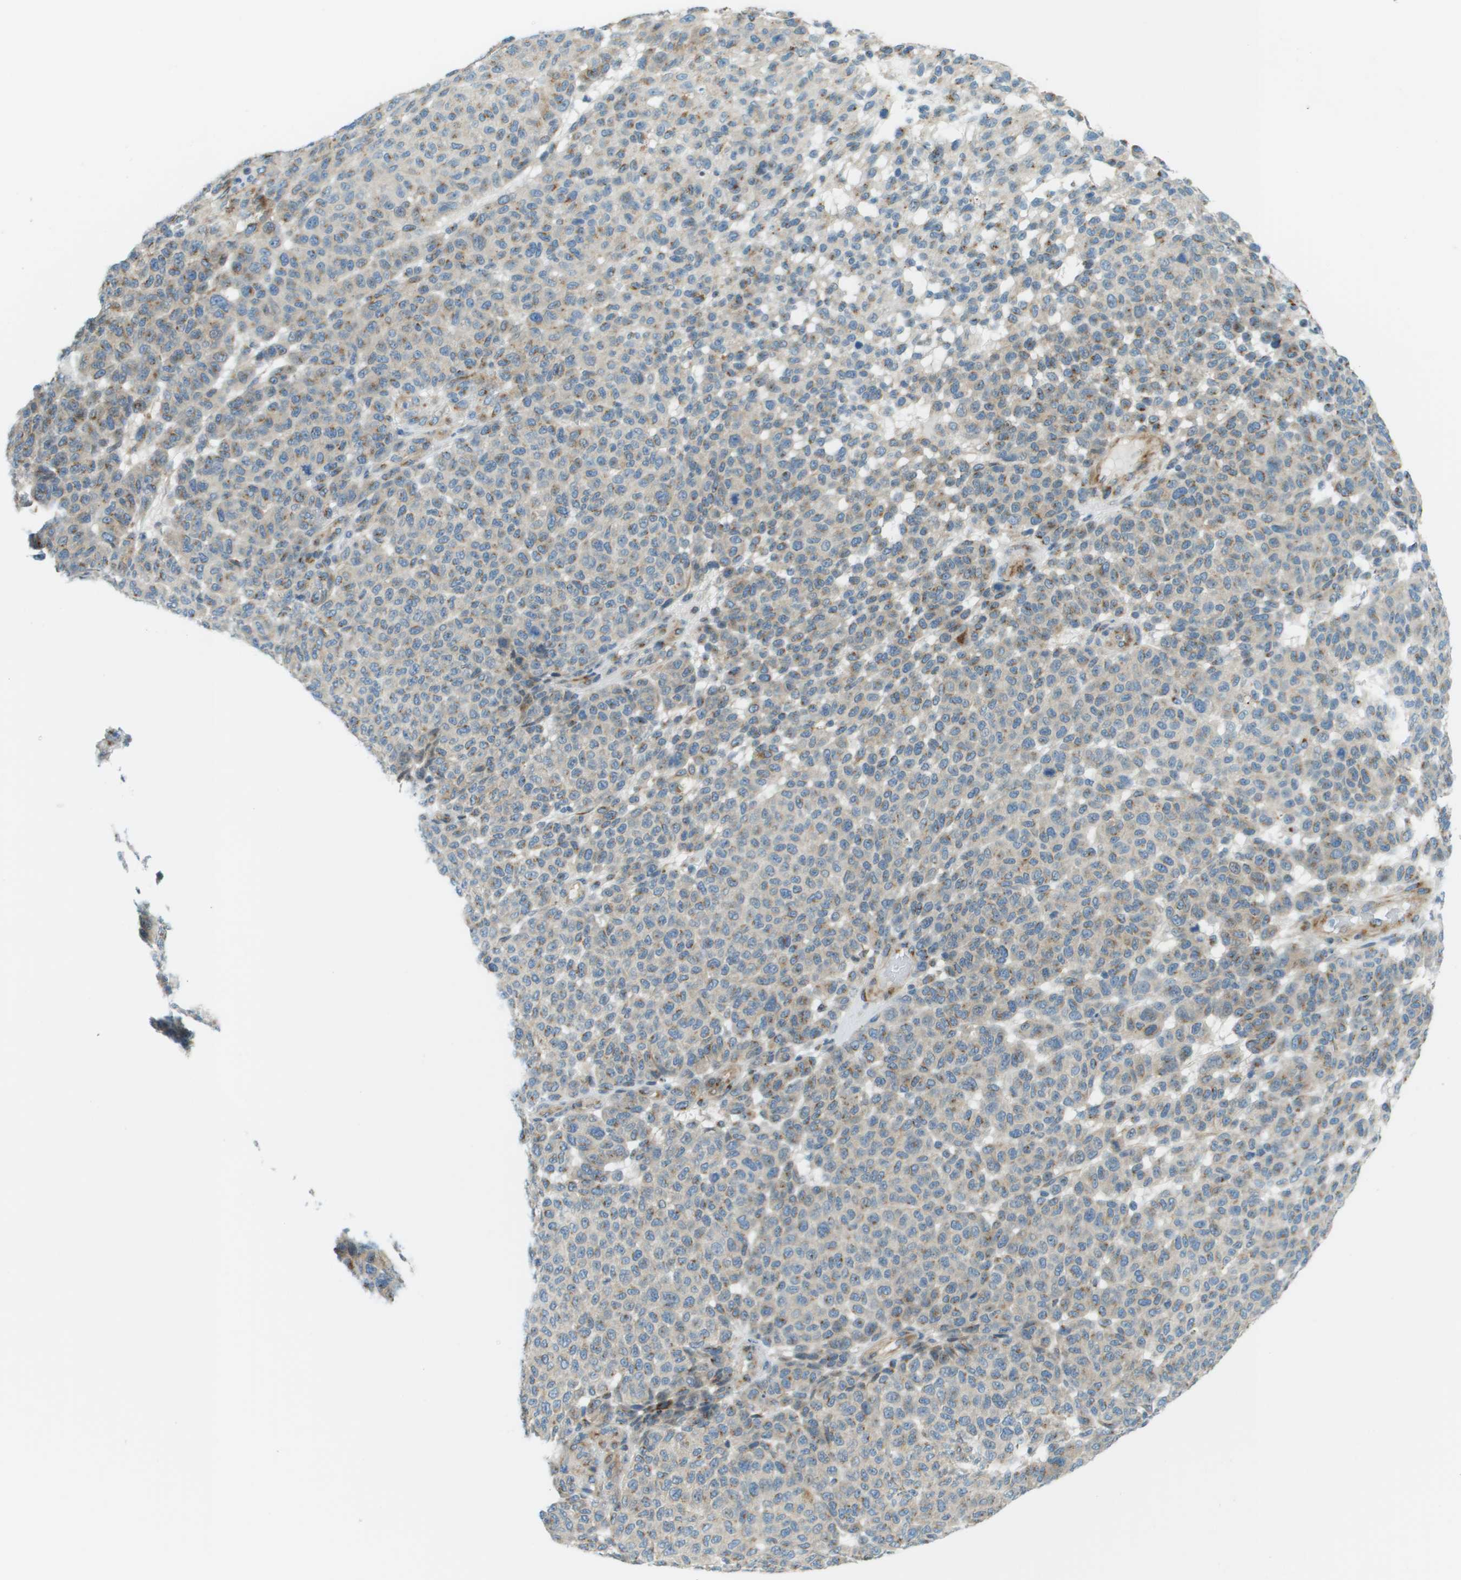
{"staining": {"intensity": "weak", "quantity": "25%-75%", "location": "cytoplasmic/membranous"}, "tissue": "melanoma", "cell_type": "Tumor cells", "image_type": "cancer", "snomed": [{"axis": "morphology", "description": "Malignant melanoma, NOS"}, {"axis": "topography", "description": "Skin"}], "caption": "Immunohistochemistry histopathology image of neoplastic tissue: human melanoma stained using IHC demonstrates low levels of weak protein expression localized specifically in the cytoplasmic/membranous of tumor cells, appearing as a cytoplasmic/membranous brown color.", "gene": "ACBD3", "patient": {"sex": "male", "age": 59}}